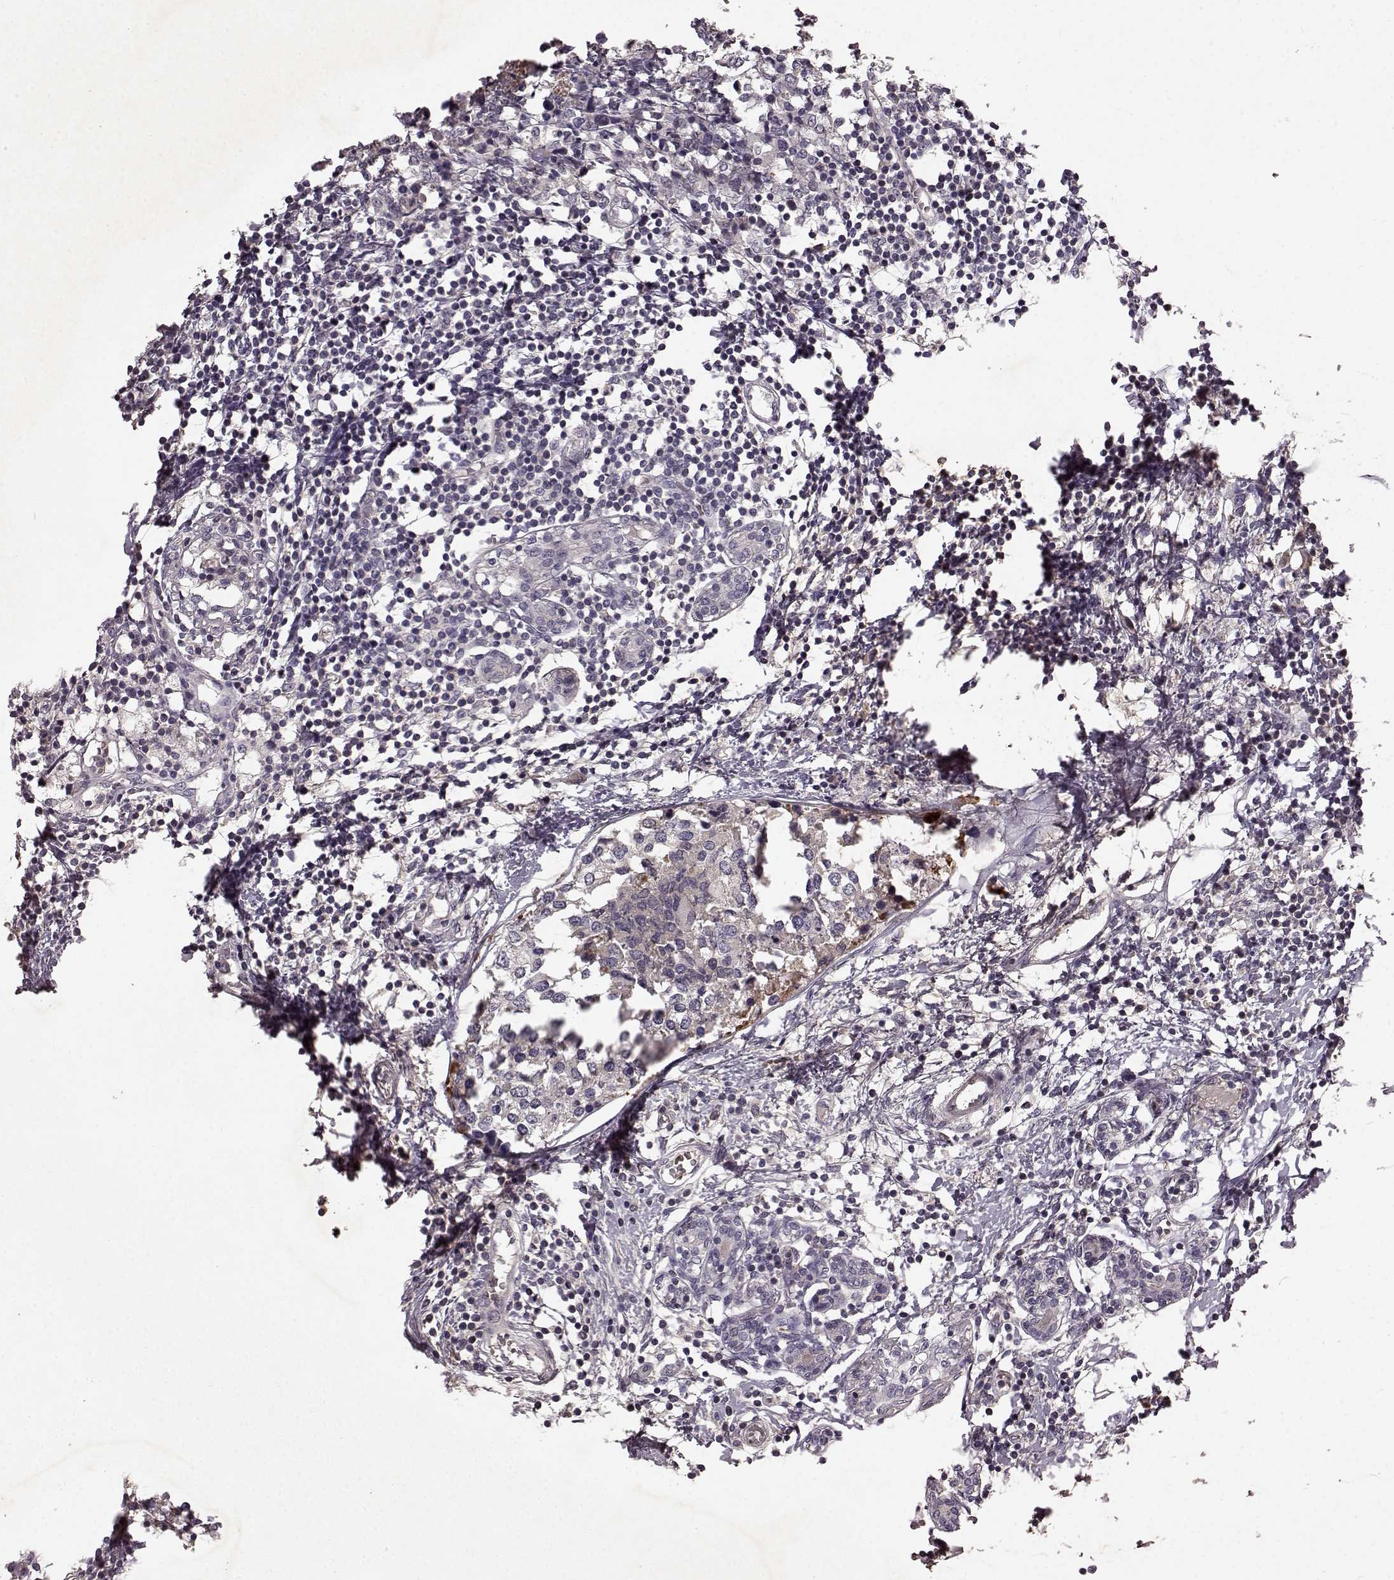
{"staining": {"intensity": "negative", "quantity": "none", "location": "none"}, "tissue": "breast cancer", "cell_type": "Tumor cells", "image_type": "cancer", "snomed": [{"axis": "morphology", "description": "Lobular carcinoma"}, {"axis": "topography", "description": "Breast"}], "caption": "This histopathology image is of breast cancer stained with immunohistochemistry (IHC) to label a protein in brown with the nuclei are counter-stained blue. There is no expression in tumor cells.", "gene": "SLC22A18", "patient": {"sex": "female", "age": 59}}